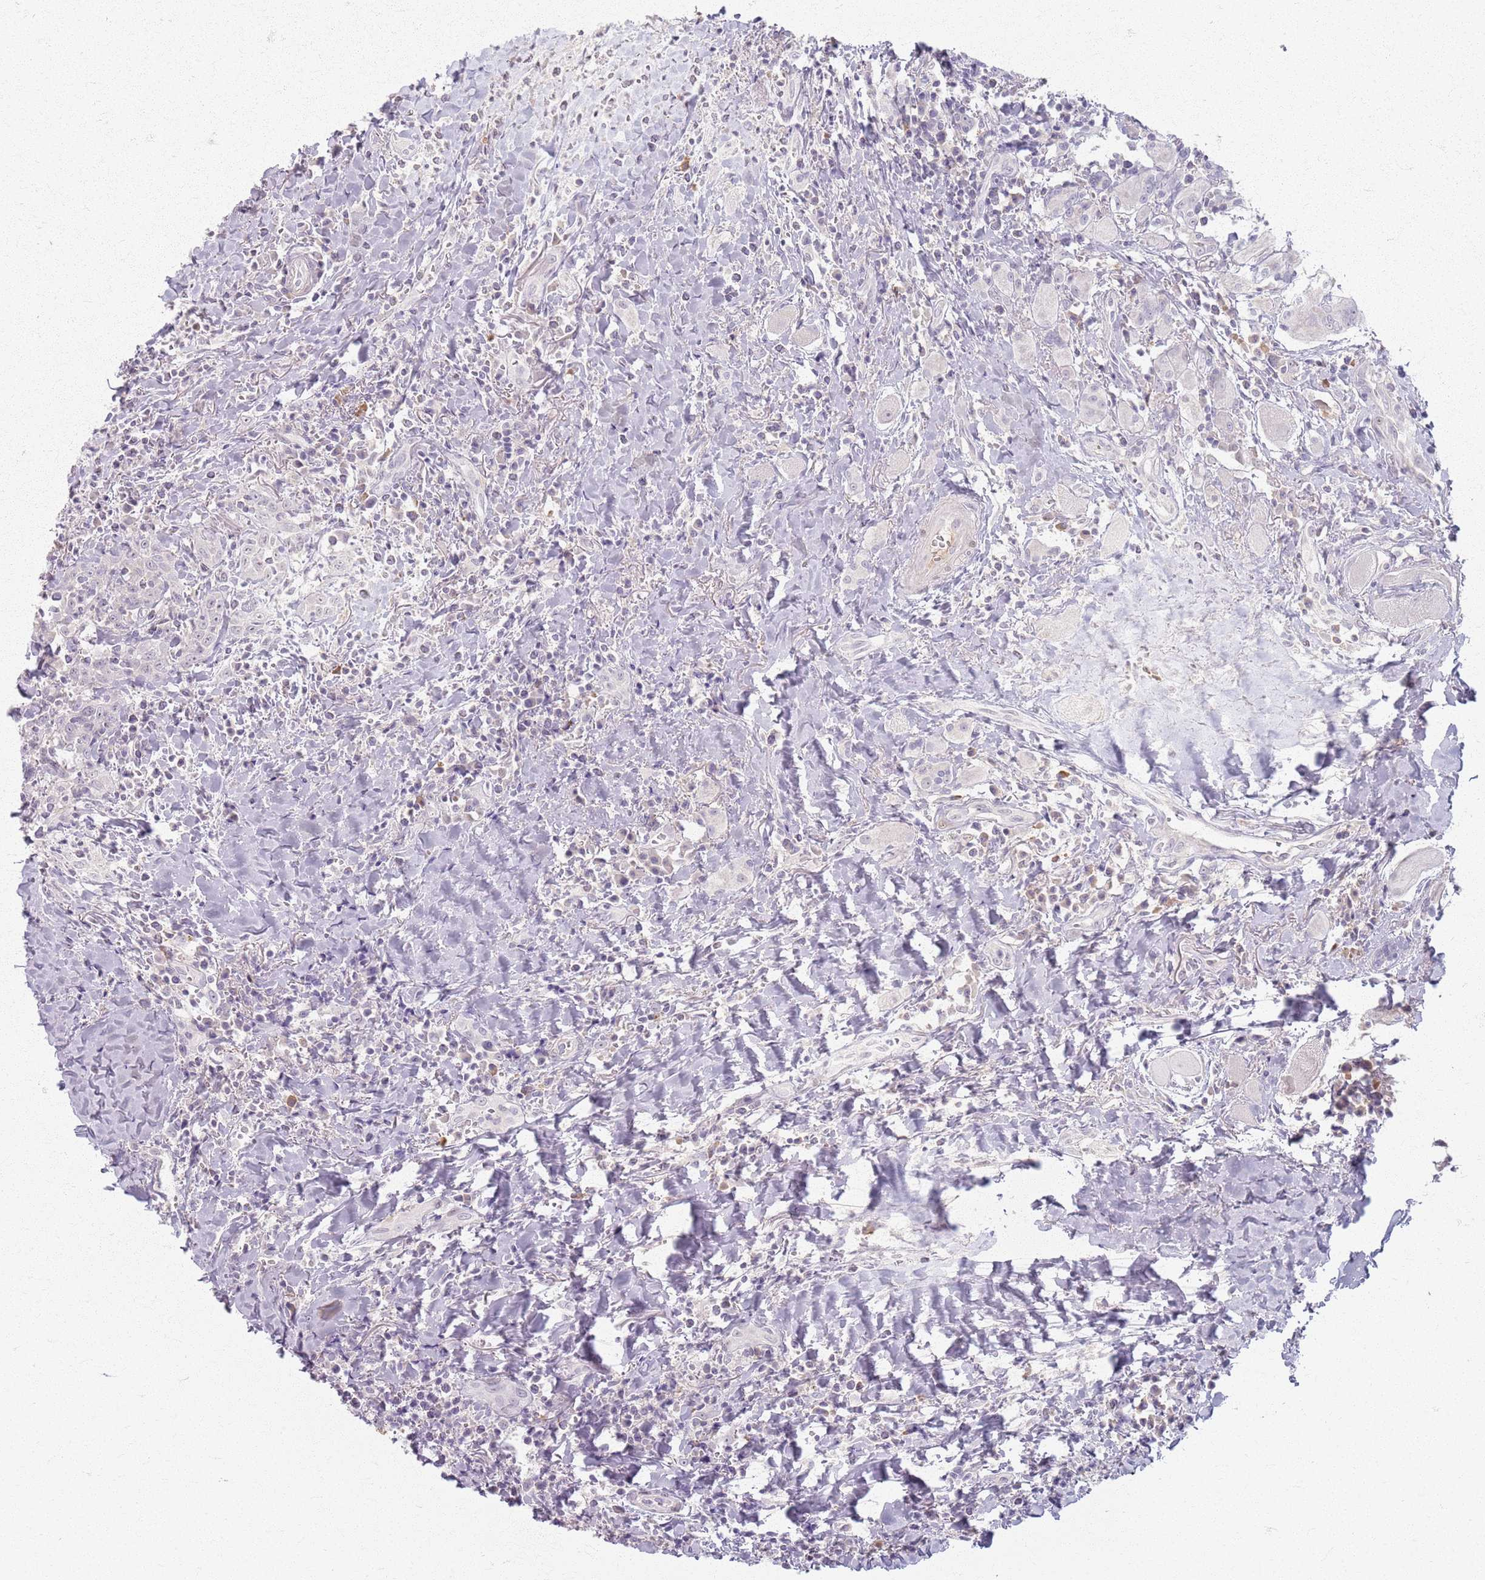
{"staining": {"intensity": "negative", "quantity": "none", "location": "none"}, "tissue": "head and neck cancer", "cell_type": "Tumor cells", "image_type": "cancer", "snomed": [{"axis": "morphology", "description": "Squamous cell carcinoma, NOS"}, {"axis": "topography", "description": "Head-Neck"}], "caption": "Immunohistochemical staining of head and neck cancer exhibits no significant expression in tumor cells.", "gene": "CRIPT", "patient": {"sex": "female", "age": 70}}